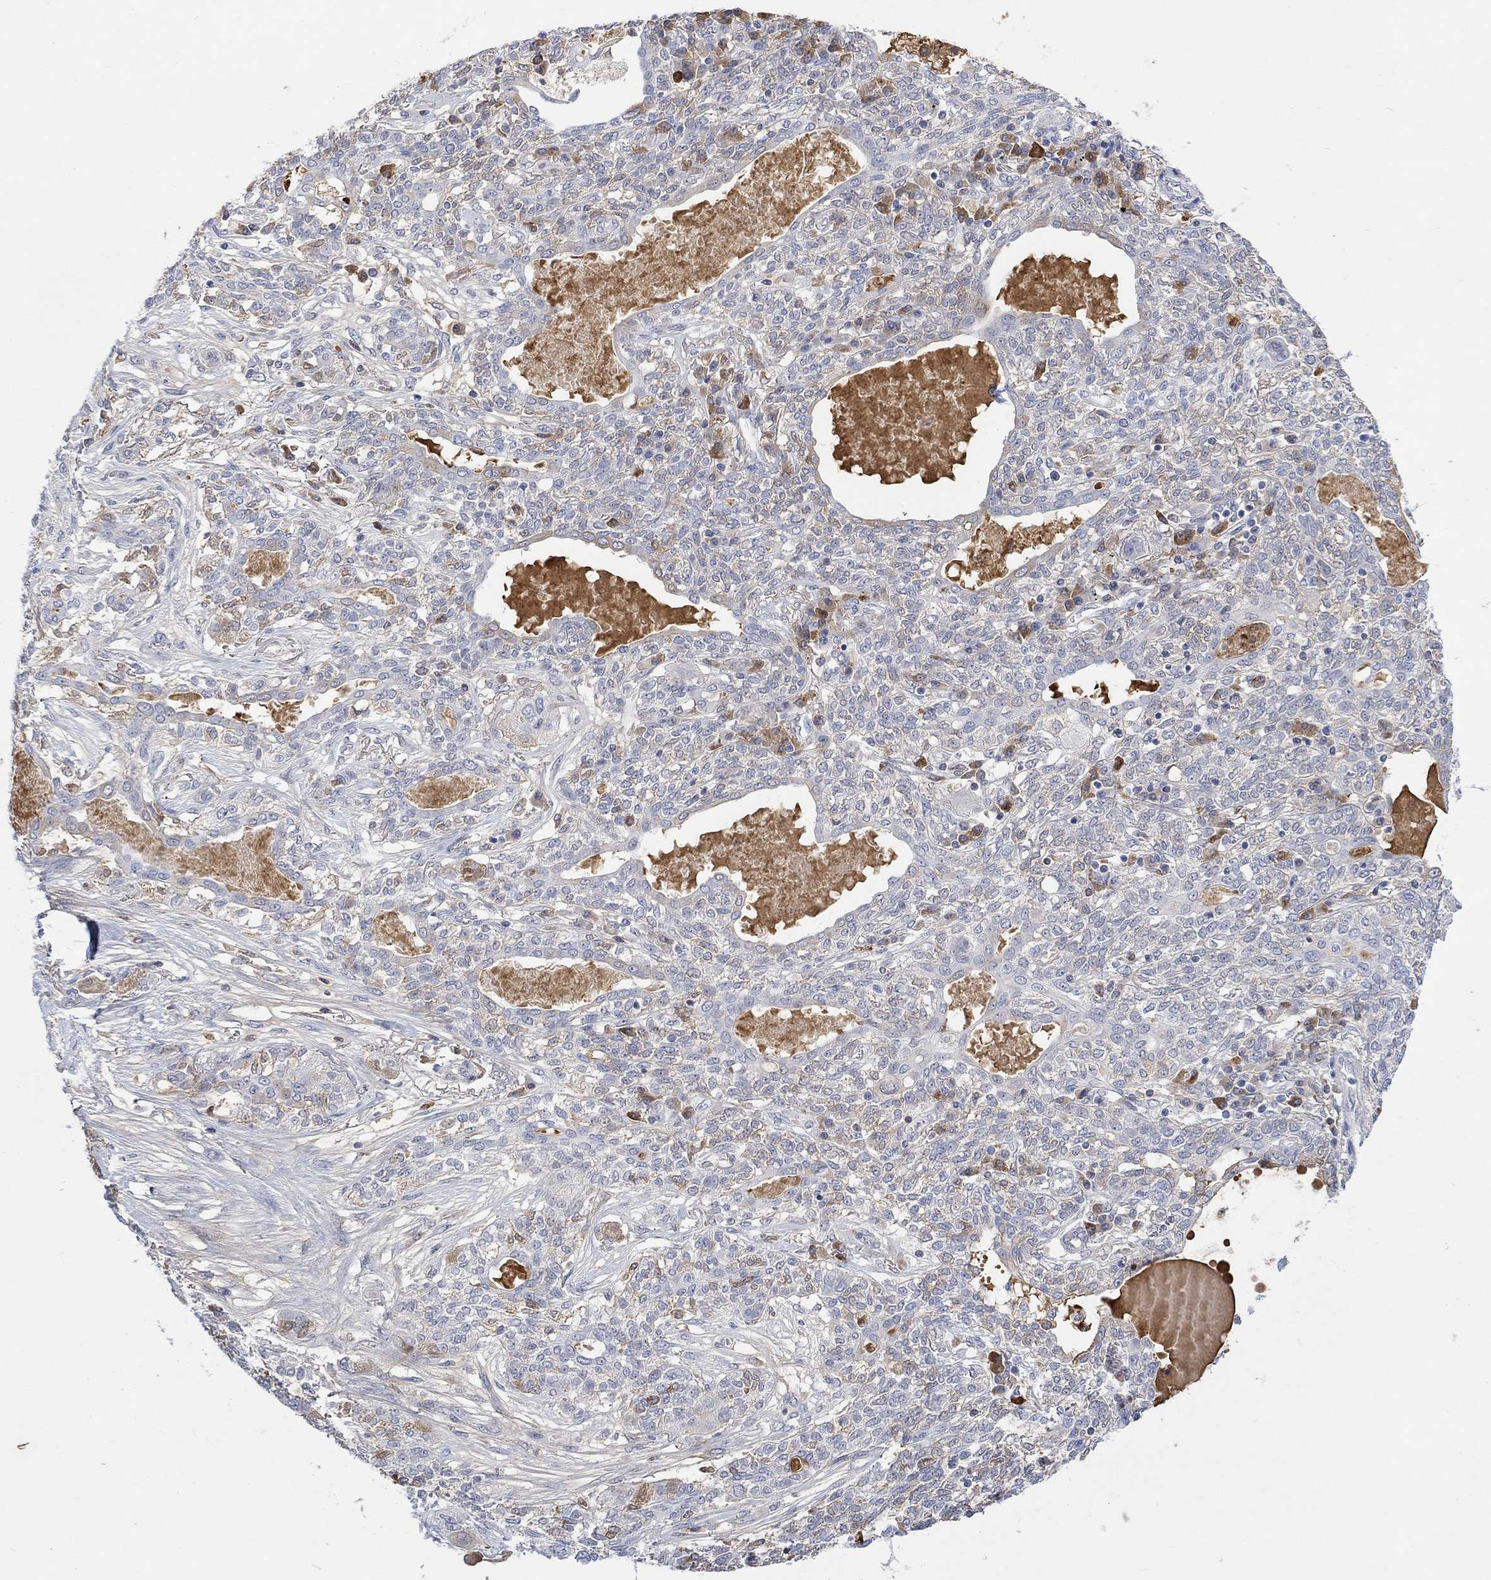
{"staining": {"intensity": "negative", "quantity": "none", "location": "none"}, "tissue": "lung cancer", "cell_type": "Tumor cells", "image_type": "cancer", "snomed": [{"axis": "morphology", "description": "Squamous cell carcinoma, NOS"}, {"axis": "topography", "description": "Lung"}], "caption": "A high-resolution histopathology image shows IHC staining of squamous cell carcinoma (lung), which reveals no significant positivity in tumor cells.", "gene": "MSTN", "patient": {"sex": "female", "age": 70}}